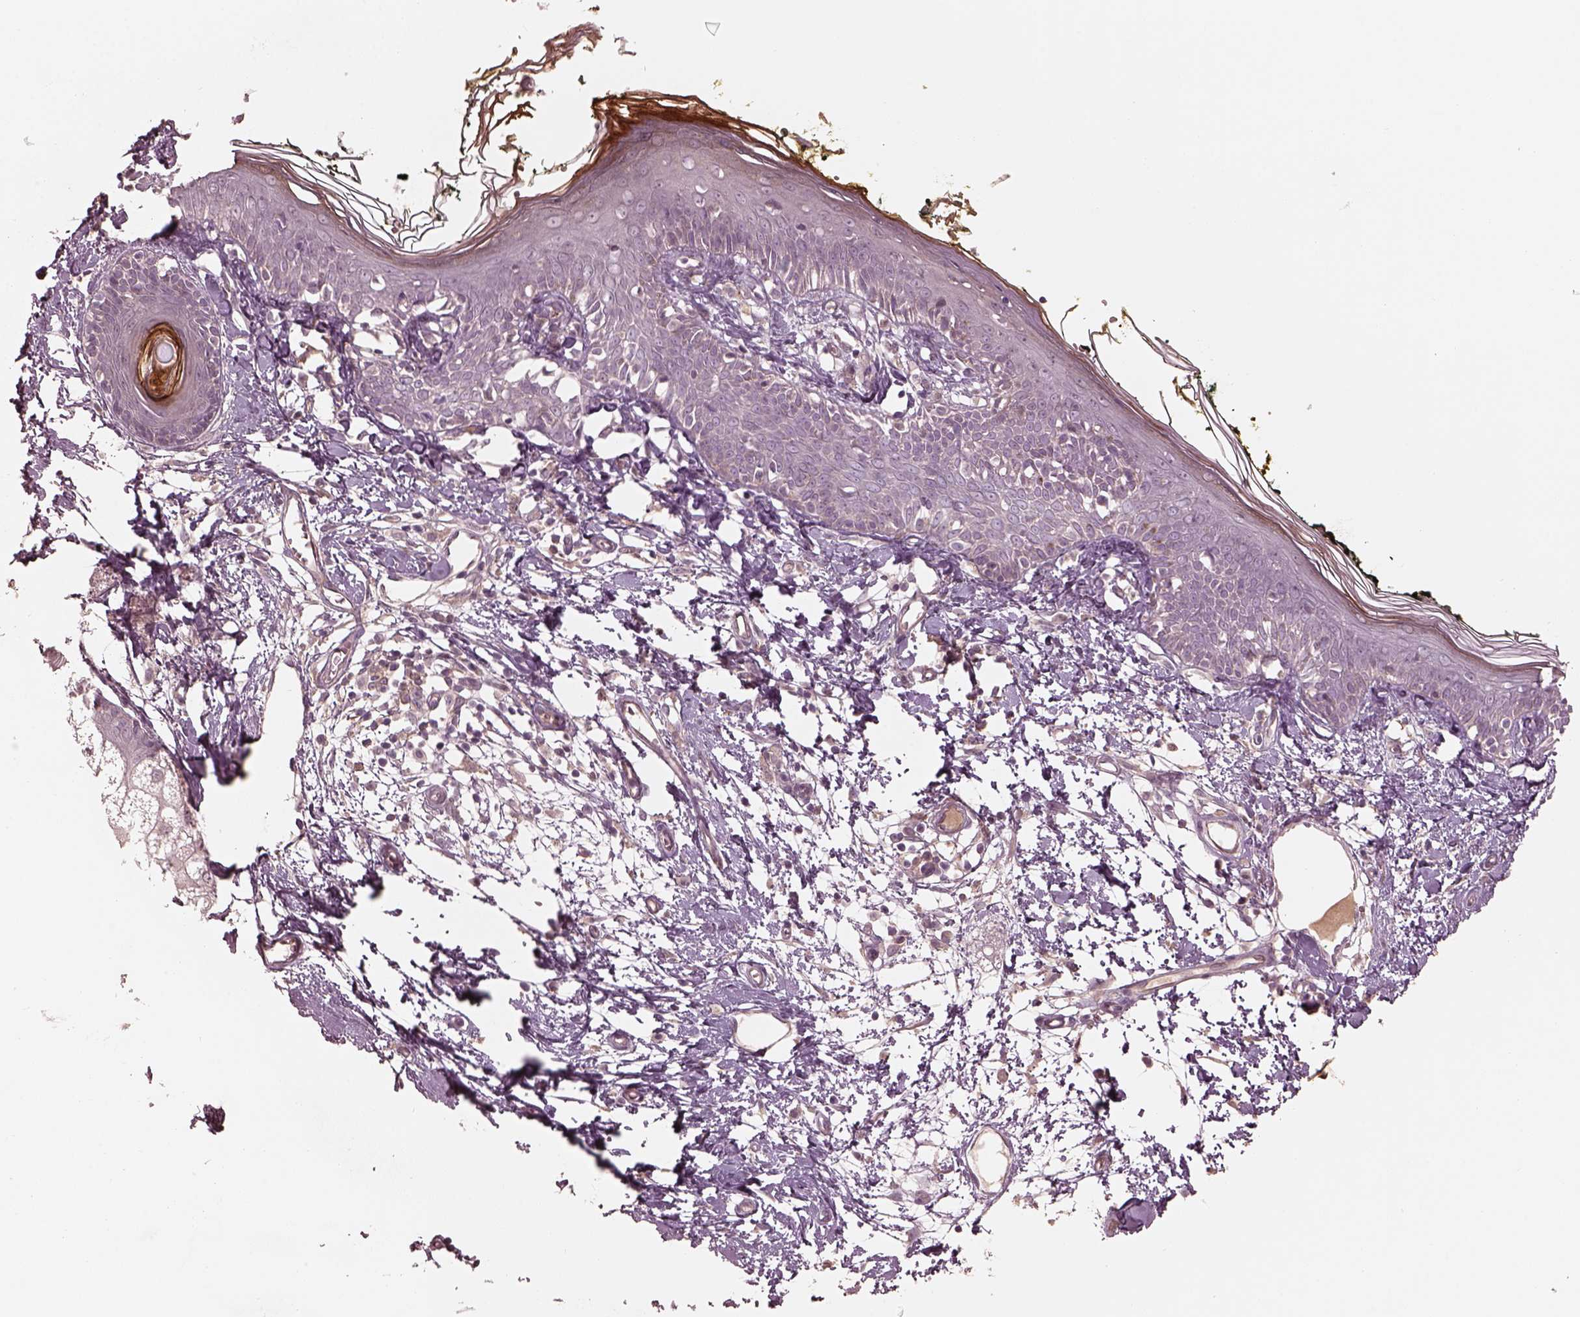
{"staining": {"intensity": "negative", "quantity": "none", "location": "none"}, "tissue": "skin", "cell_type": "Fibroblasts", "image_type": "normal", "snomed": [{"axis": "morphology", "description": "Normal tissue, NOS"}, {"axis": "topography", "description": "Skin"}], "caption": "This is a photomicrograph of immunohistochemistry staining of unremarkable skin, which shows no positivity in fibroblasts. Brightfield microscopy of IHC stained with DAB (3,3'-diaminobenzidine) (brown) and hematoxylin (blue), captured at high magnification.", "gene": "VWA5B1", "patient": {"sex": "male", "age": 76}}